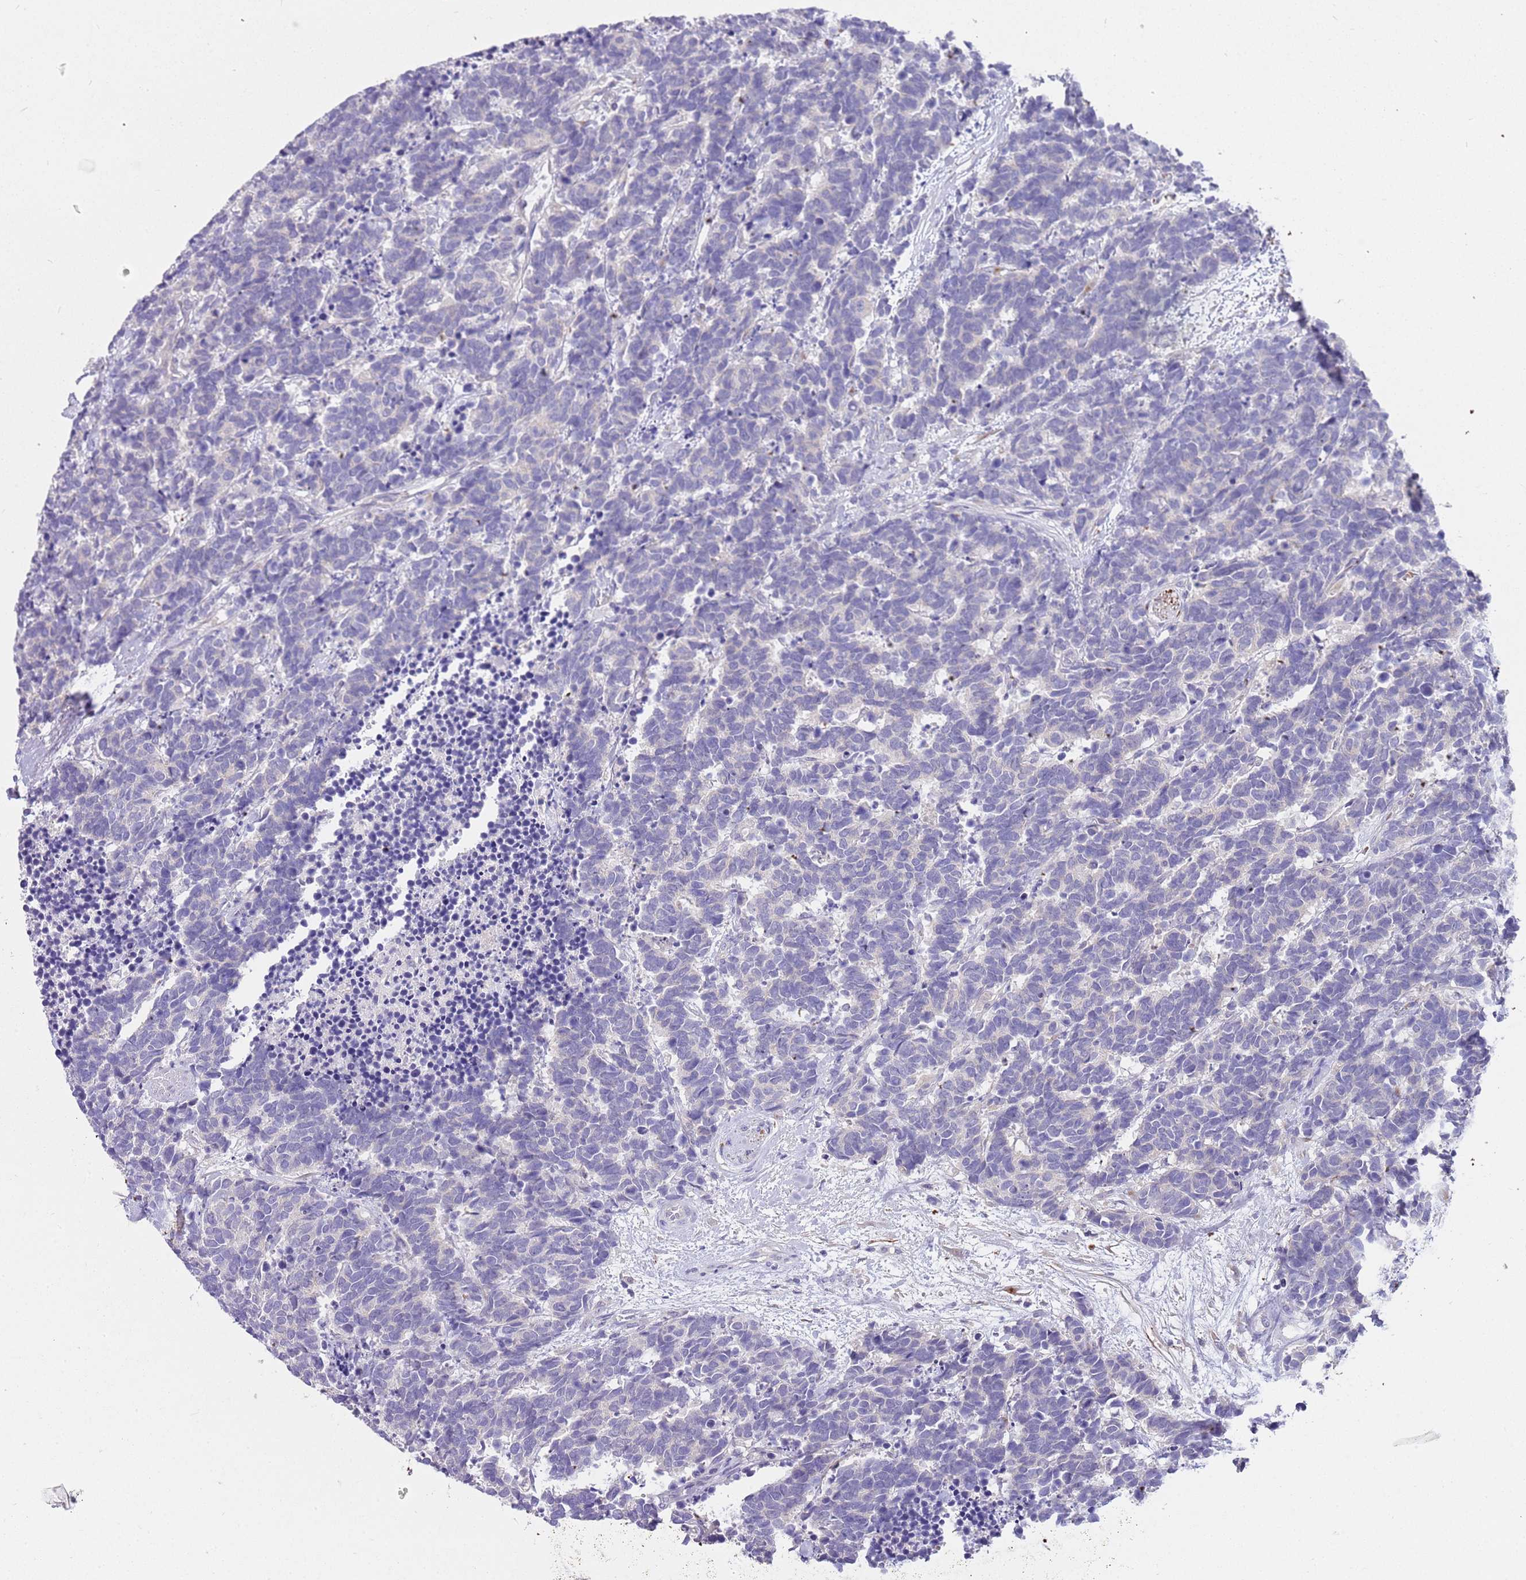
{"staining": {"intensity": "negative", "quantity": "none", "location": "none"}, "tissue": "carcinoid", "cell_type": "Tumor cells", "image_type": "cancer", "snomed": [{"axis": "morphology", "description": "Carcinoma, NOS"}, {"axis": "morphology", "description": "Carcinoid, malignant, NOS"}, {"axis": "topography", "description": "Prostate"}], "caption": "Carcinoid was stained to show a protein in brown. There is no significant expression in tumor cells.", "gene": "CFAP73", "patient": {"sex": "male", "age": 57}}